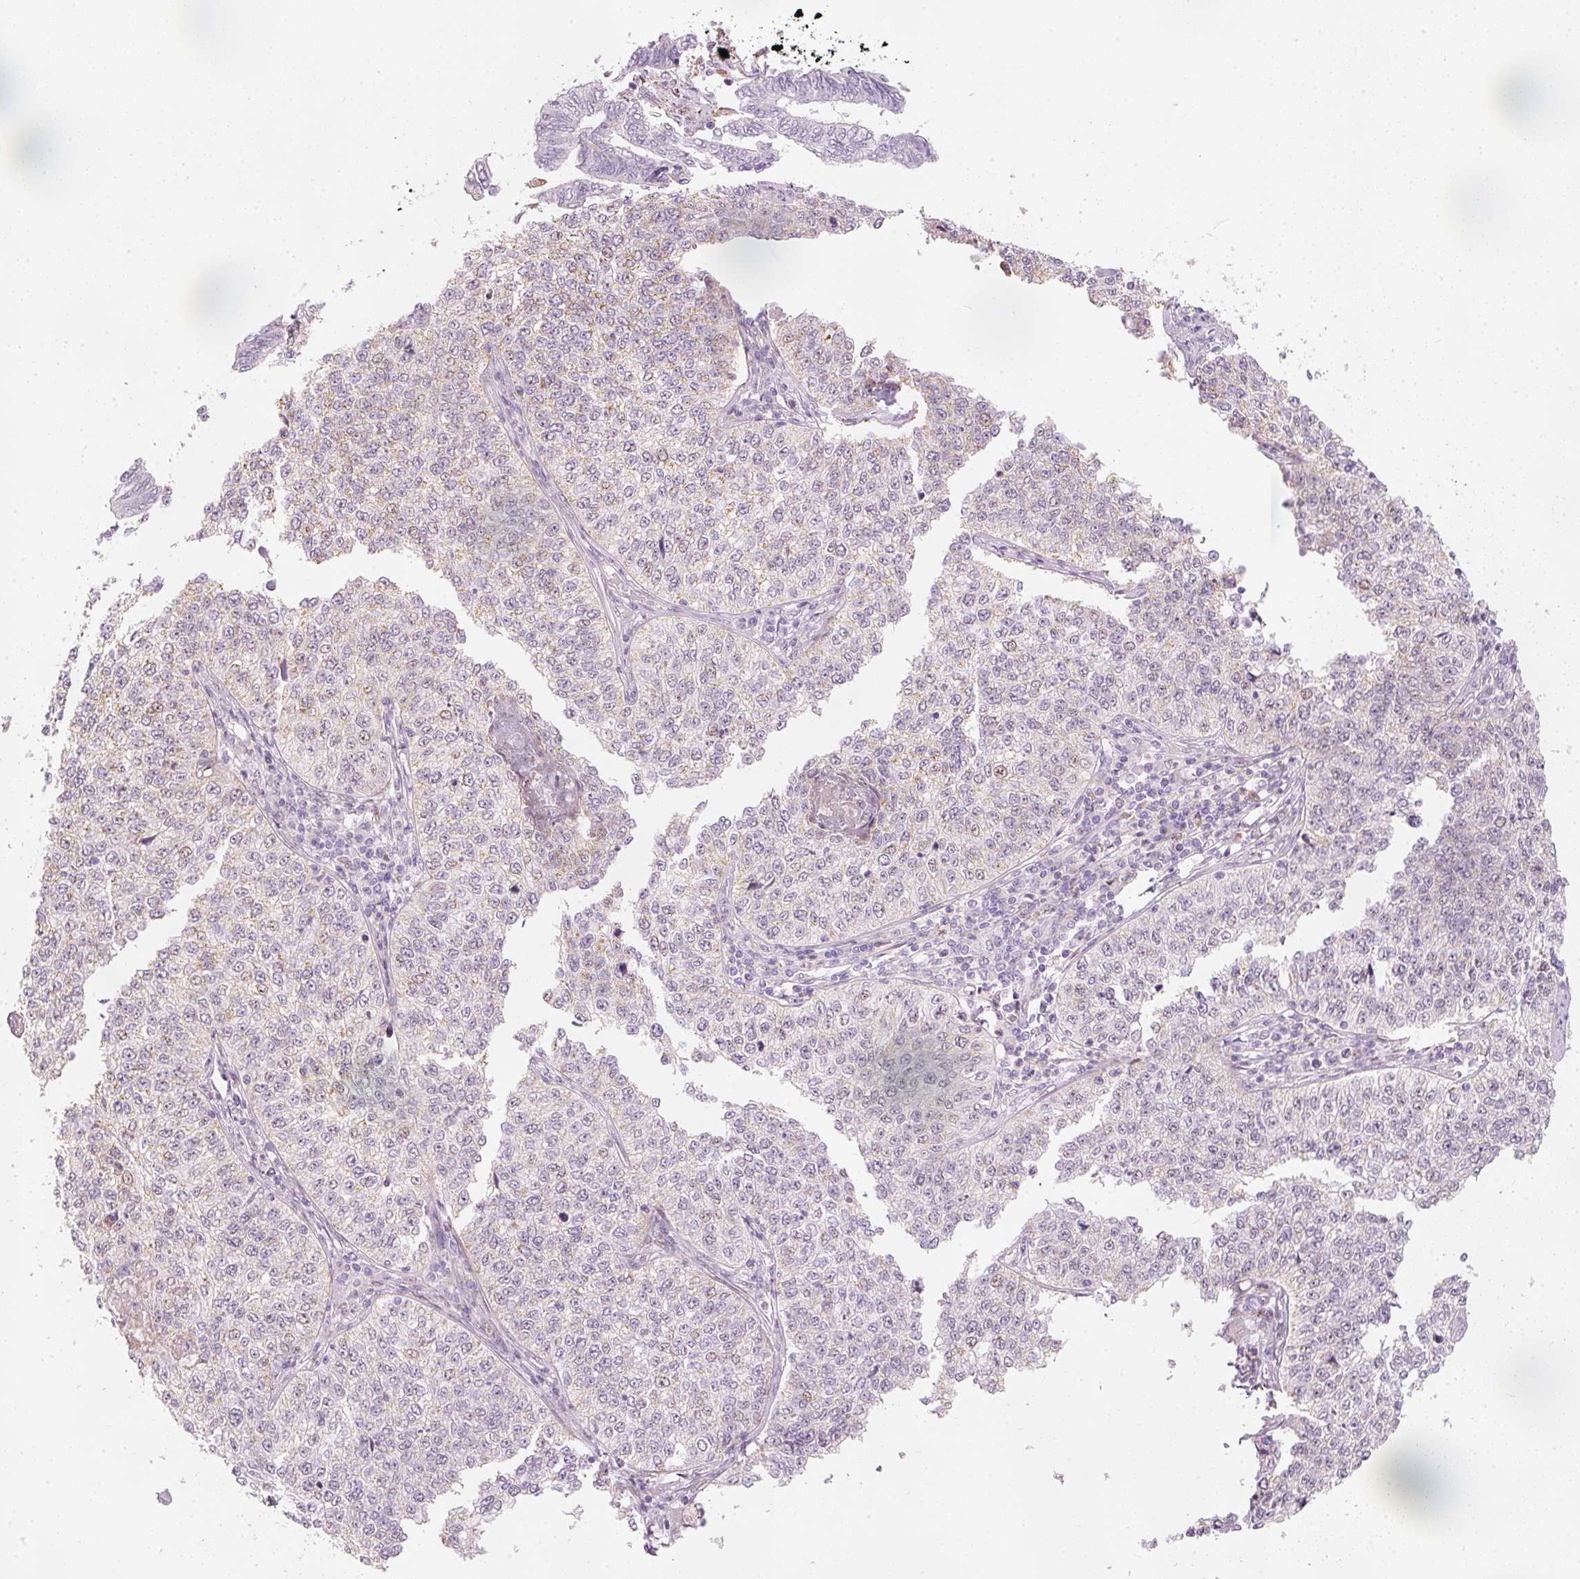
{"staining": {"intensity": "negative", "quantity": "none", "location": "none"}, "tissue": "cervical cancer", "cell_type": "Tumor cells", "image_type": "cancer", "snomed": [{"axis": "morphology", "description": "Squamous cell carcinoma, NOS"}, {"axis": "topography", "description": "Cervix"}], "caption": "This is an IHC image of human squamous cell carcinoma (cervical). There is no expression in tumor cells.", "gene": "RNF39", "patient": {"sex": "female", "age": 35}}